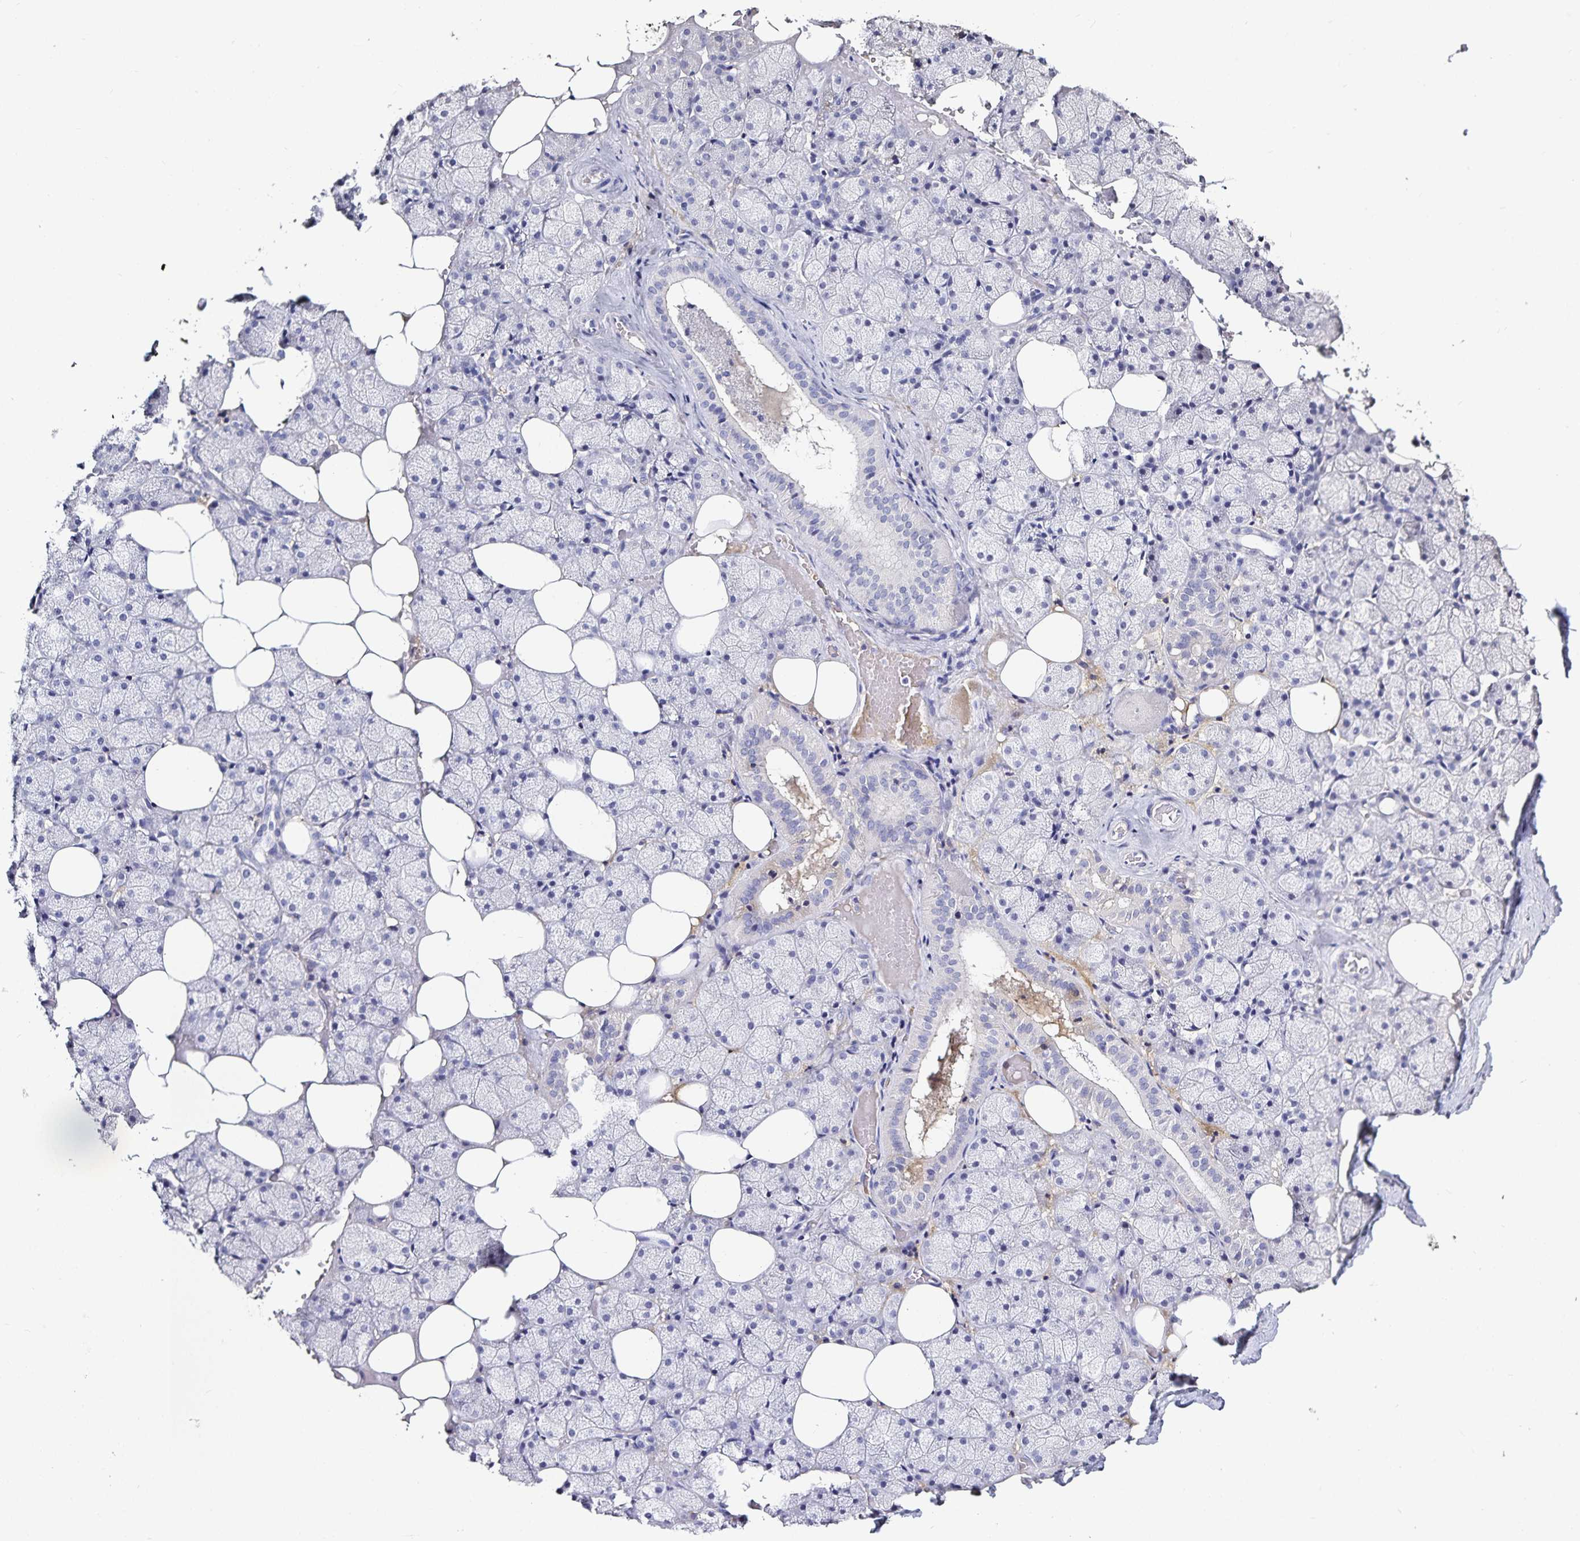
{"staining": {"intensity": "negative", "quantity": "none", "location": "none"}, "tissue": "salivary gland", "cell_type": "Glandular cells", "image_type": "normal", "snomed": [{"axis": "morphology", "description": "Normal tissue, NOS"}, {"axis": "topography", "description": "Salivary gland"}], "caption": "A micrograph of human salivary gland is negative for staining in glandular cells. The staining is performed using DAB (3,3'-diaminobenzidine) brown chromogen with nuclei counter-stained in using hematoxylin.", "gene": "TTR", "patient": {"sex": "male", "age": 38}}